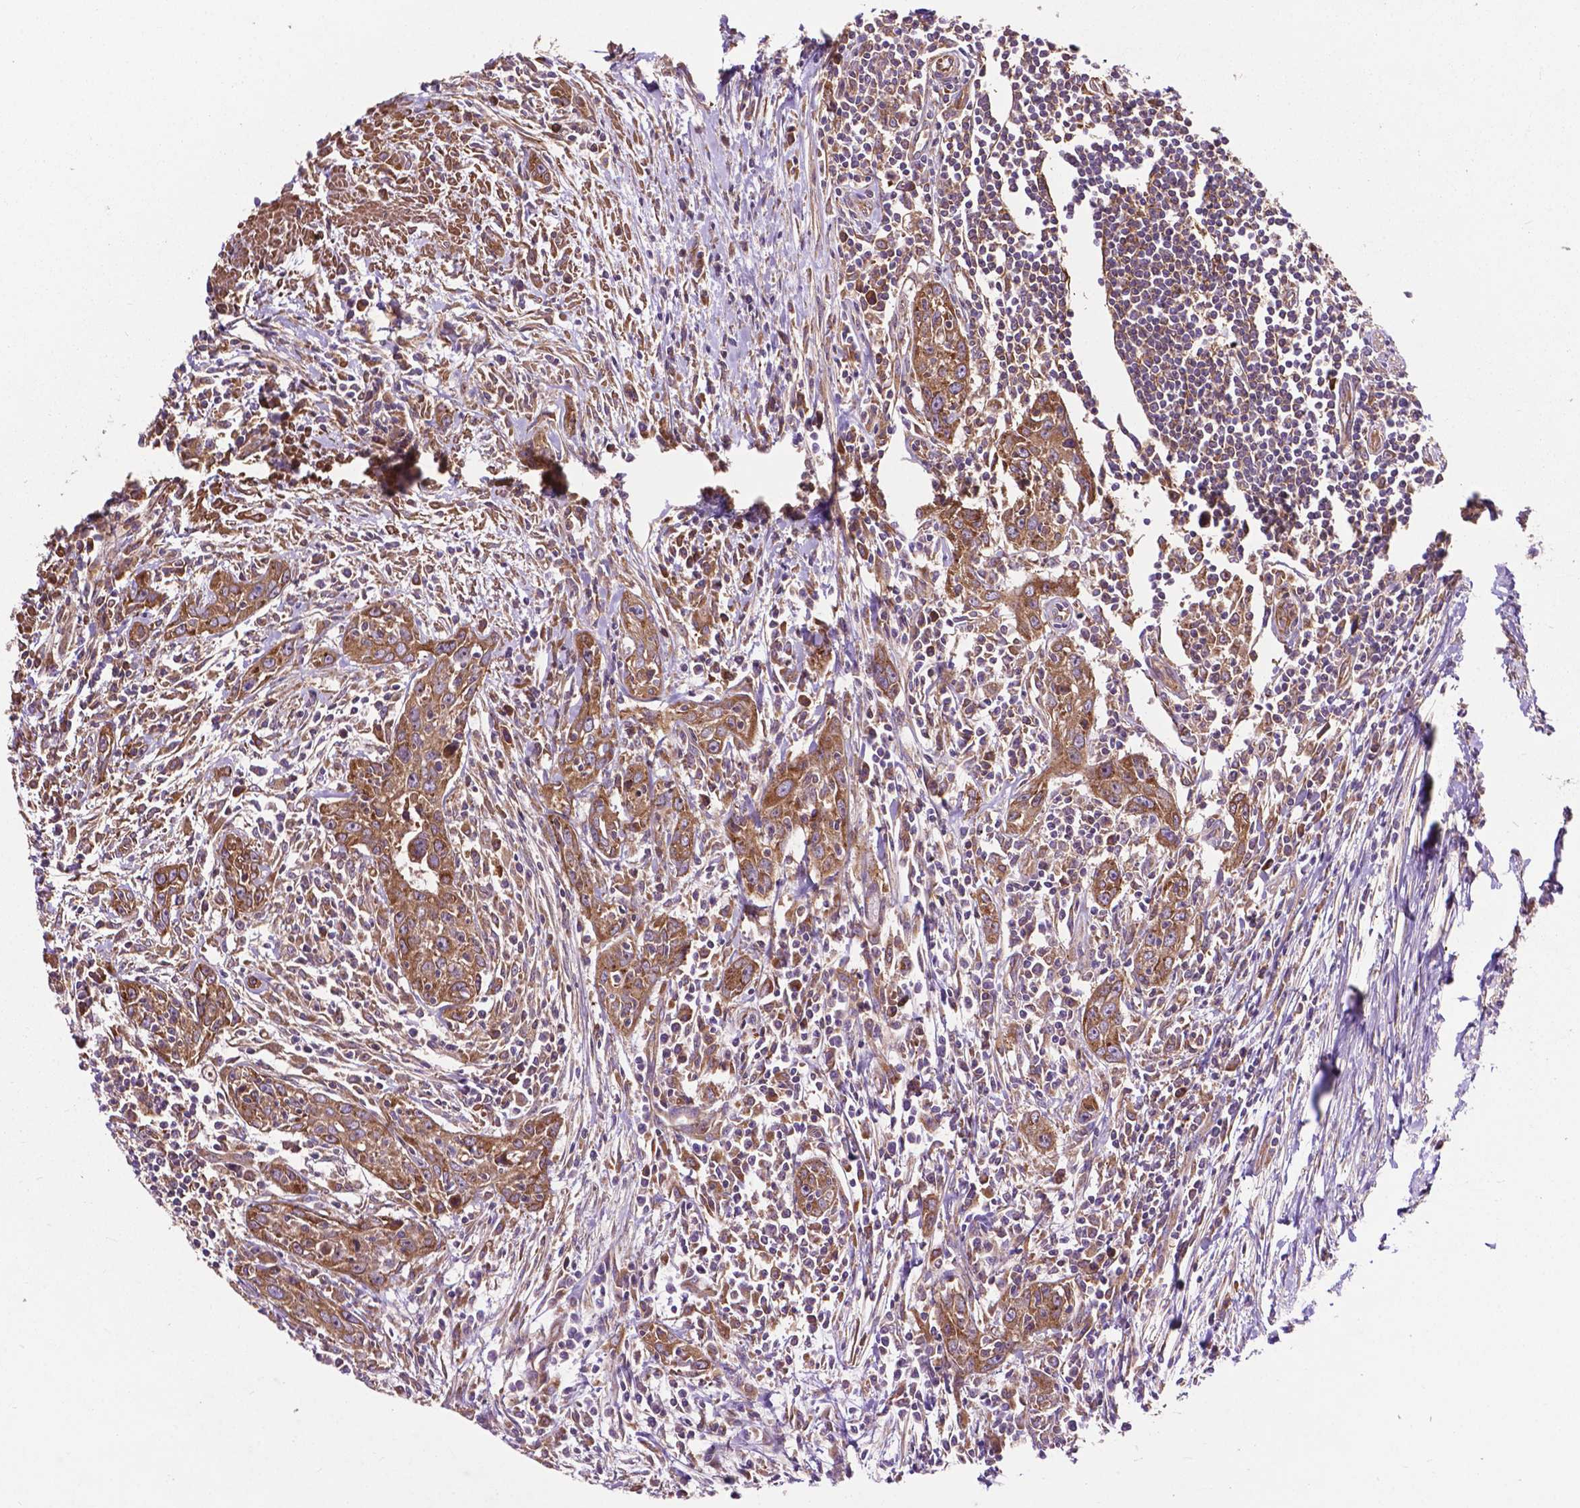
{"staining": {"intensity": "moderate", "quantity": ">75%", "location": "cytoplasmic/membranous"}, "tissue": "urothelial cancer", "cell_type": "Tumor cells", "image_type": "cancer", "snomed": [{"axis": "morphology", "description": "Urothelial carcinoma, High grade"}, {"axis": "topography", "description": "Urinary bladder"}], "caption": "An image showing moderate cytoplasmic/membranous staining in approximately >75% of tumor cells in urothelial carcinoma (high-grade), as visualized by brown immunohistochemical staining.", "gene": "CCDC71L", "patient": {"sex": "male", "age": 83}}